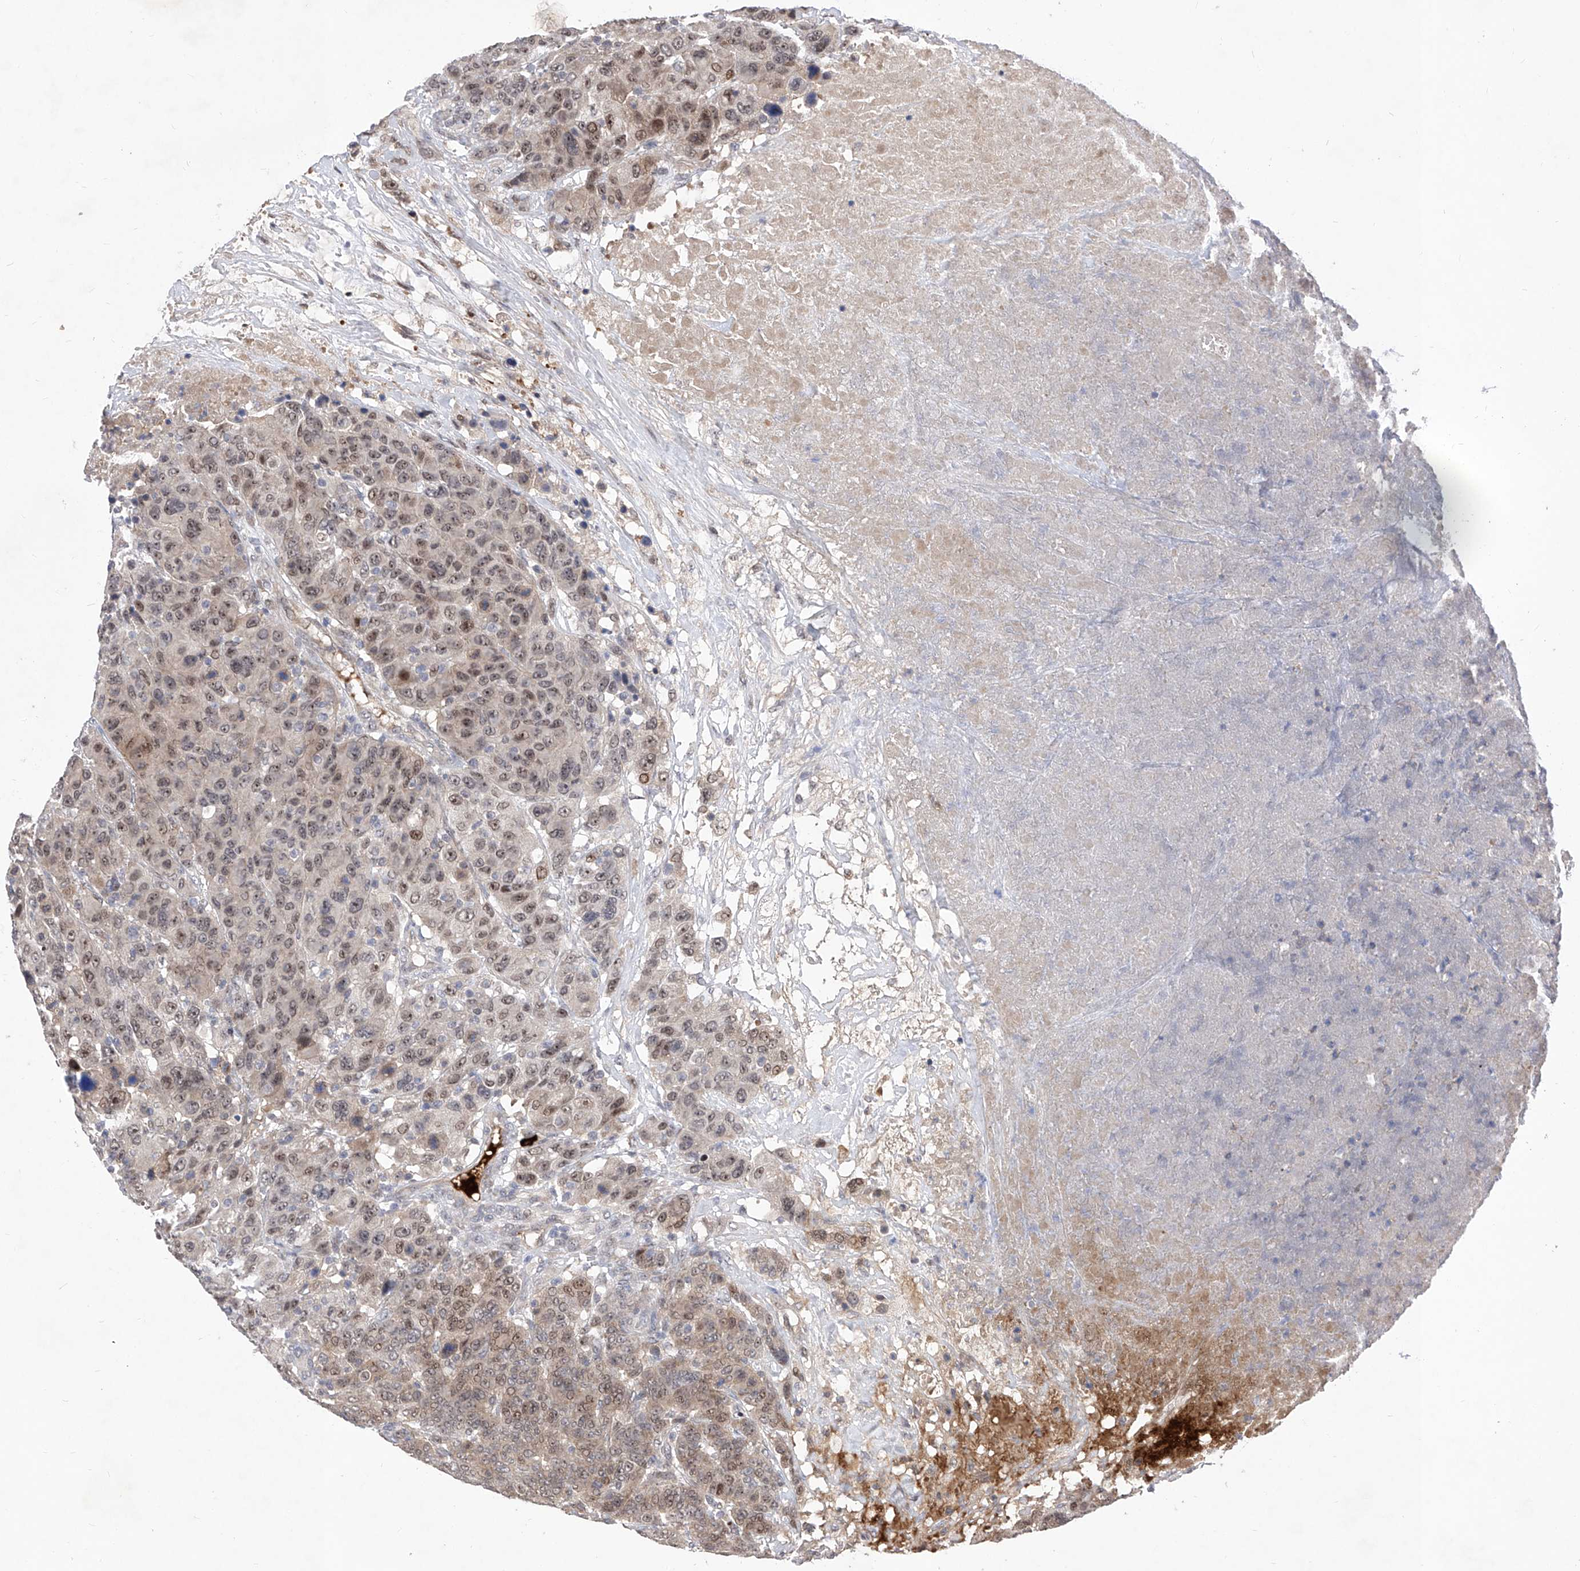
{"staining": {"intensity": "moderate", "quantity": ">75%", "location": "nuclear"}, "tissue": "breast cancer", "cell_type": "Tumor cells", "image_type": "cancer", "snomed": [{"axis": "morphology", "description": "Duct carcinoma"}, {"axis": "topography", "description": "Breast"}], "caption": "Protein staining exhibits moderate nuclear expression in approximately >75% of tumor cells in breast cancer.", "gene": "LGR4", "patient": {"sex": "female", "age": 37}}